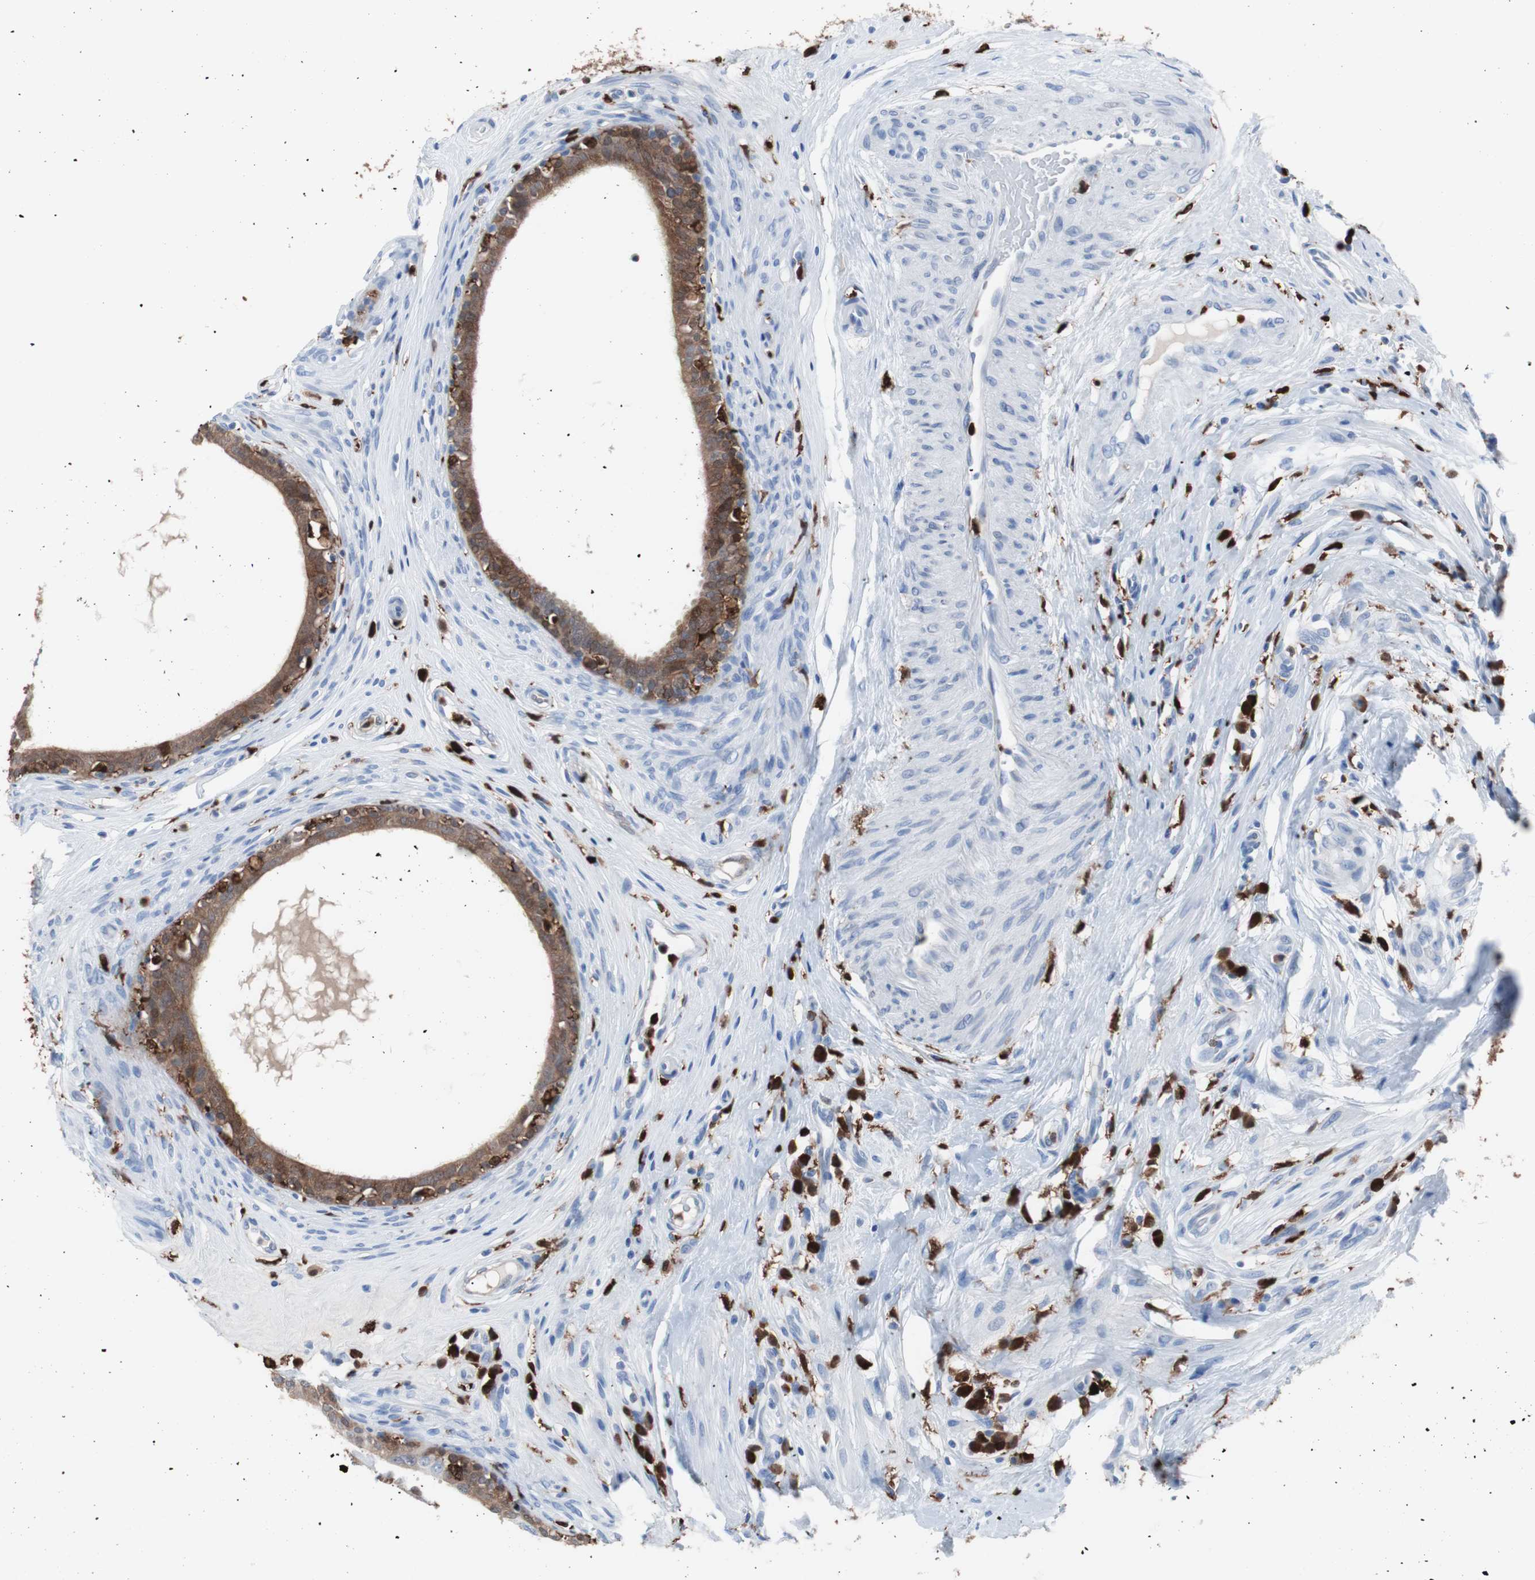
{"staining": {"intensity": "strong", "quantity": ">75%", "location": "cytoplasmic/membranous"}, "tissue": "epididymis", "cell_type": "Glandular cells", "image_type": "normal", "snomed": [{"axis": "morphology", "description": "Normal tissue, NOS"}, {"axis": "morphology", "description": "Inflammation, NOS"}, {"axis": "topography", "description": "Epididymis"}], "caption": "A brown stain highlights strong cytoplasmic/membranous staining of a protein in glandular cells of unremarkable epididymis. Immunohistochemistry stains the protein in brown and the nuclei are stained blue.", "gene": "SYK", "patient": {"sex": "male", "age": 84}}